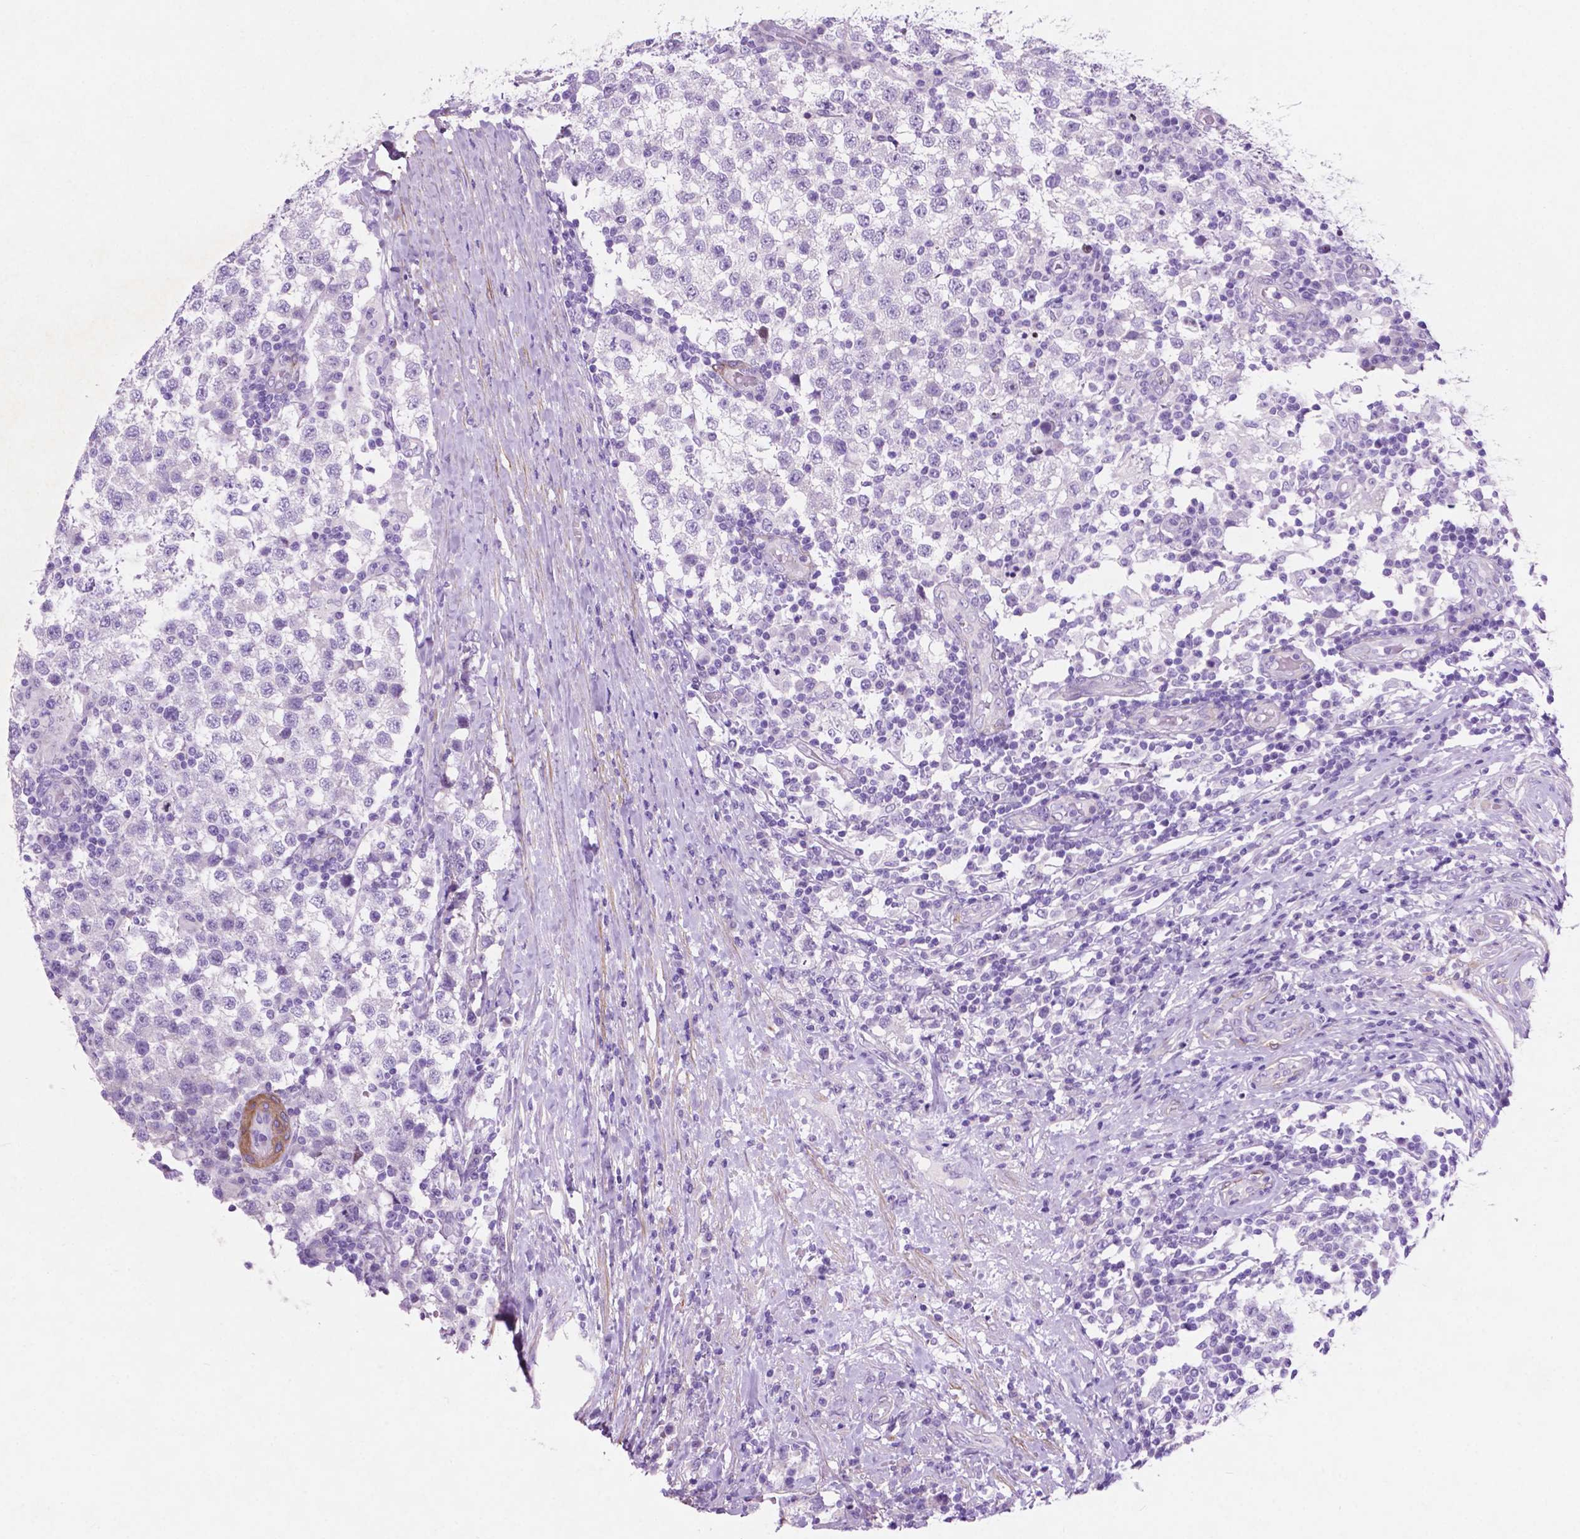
{"staining": {"intensity": "negative", "quantity": "none", "location": "none"}, "tissue": "testis cancer", "cell_type": "Tumor cells", "image_type": "cancer", "snomed": [{"axis": "morphology", "description": "Seminoma, NOS"}, {"axis": "topography", "description": "Testis"}], "caption": "An immunohistochemistry (IHC) histopathology image of testis seminoma is shown. There is no staining in tumor cells of testis seminoma.", "gene": "ASPG", "patient": {"sex": "male", "age": 34}}